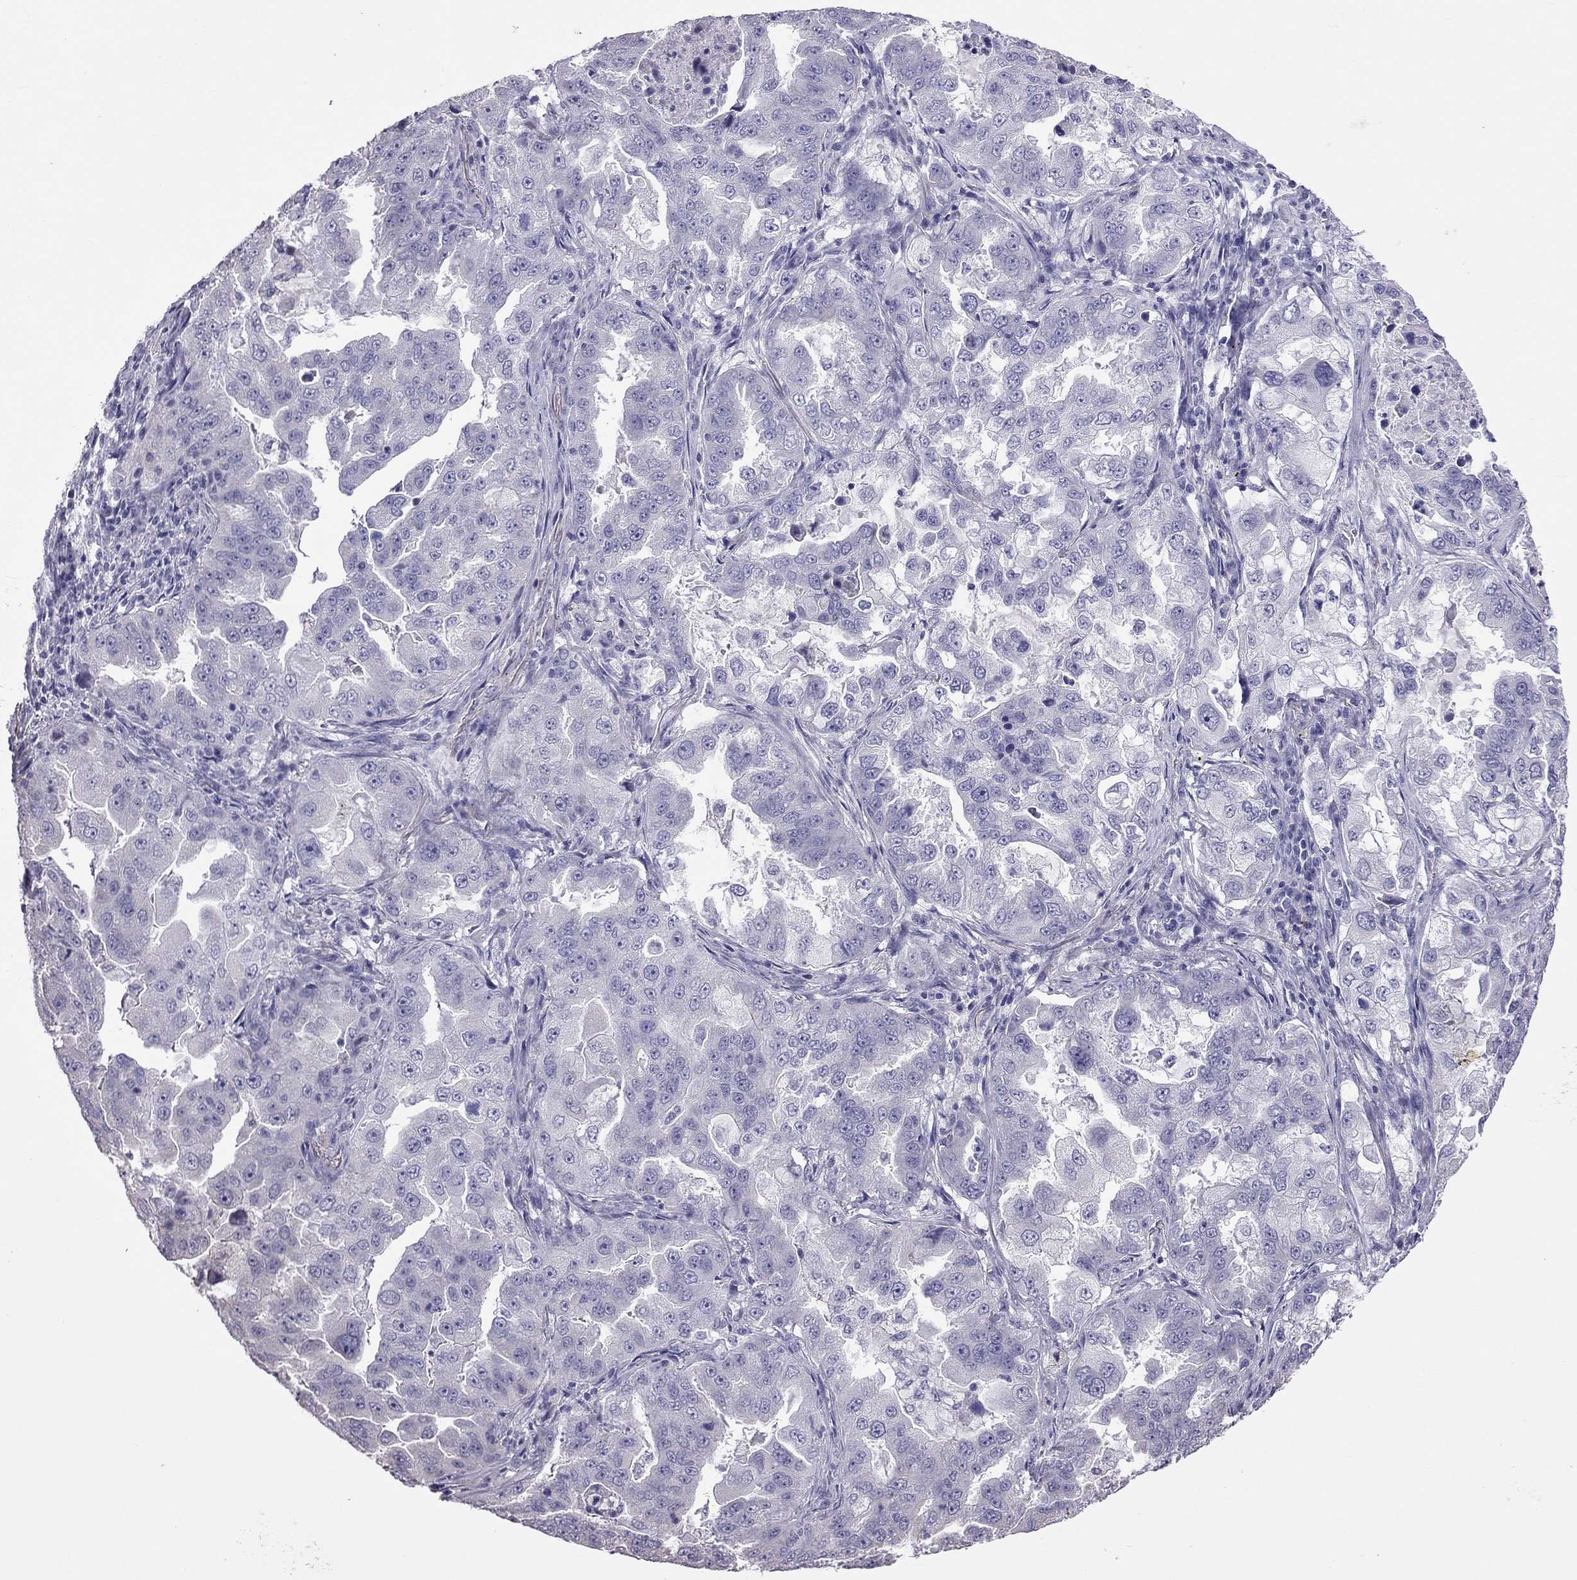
{"staining": {"intensity": "negative", "quantity": "none", "location": "none"}, "tissue": "lung cancer", "cell_type": "Tumor cells", "image_type": "cancer", "snomed": [{"axis": "morphology", "description": "Adenocarcinoma, NOS"}, {"axis": "topography", "description": "Lung"}], "caption": "Immunohistochemistry of human lung adenocarcinoma reveals no positivity in tumor cells.", "gene": "PPP1R3A", "patient": {"sex": "female", "age": 61}}